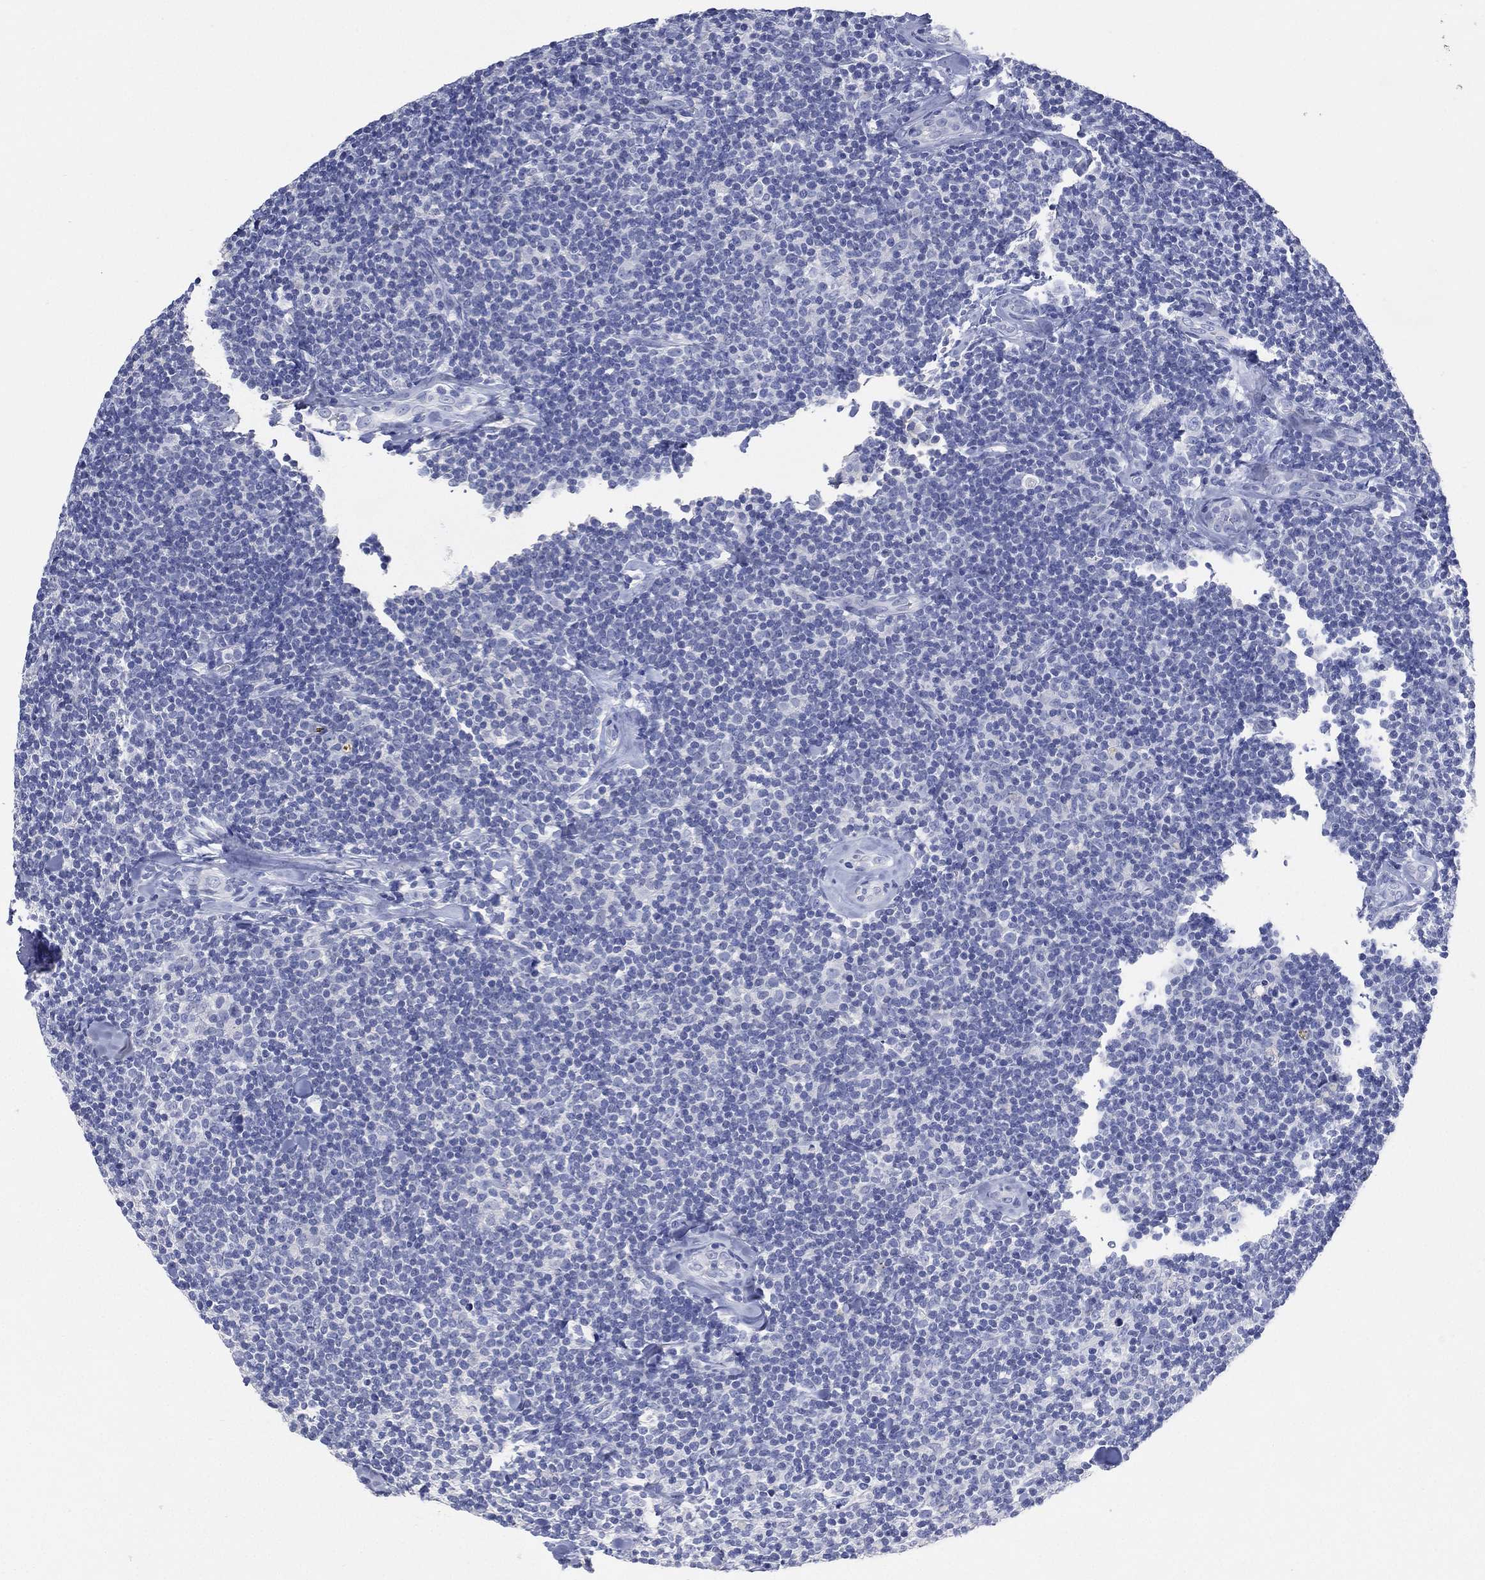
{"staining": {"intensity": "negative", "quantity": "none", "location": "none"}, "tissue": "lymphoma", "cell_type": "Tumor cells", "image_type": "cancer", "snomed": [{"axis": "morphology", "description": "Malignant lymphoma, non-Hodgkin's type, Low grade"}, {"axis": "topography", "description": "Lymph node"}], "caption": "This is an immunohistochemistry photomicrograph of human lymphoma. There is no positivity in tumor cells.", "gene": "FMO1", "patient": {"sex": "female", "age": 56}}